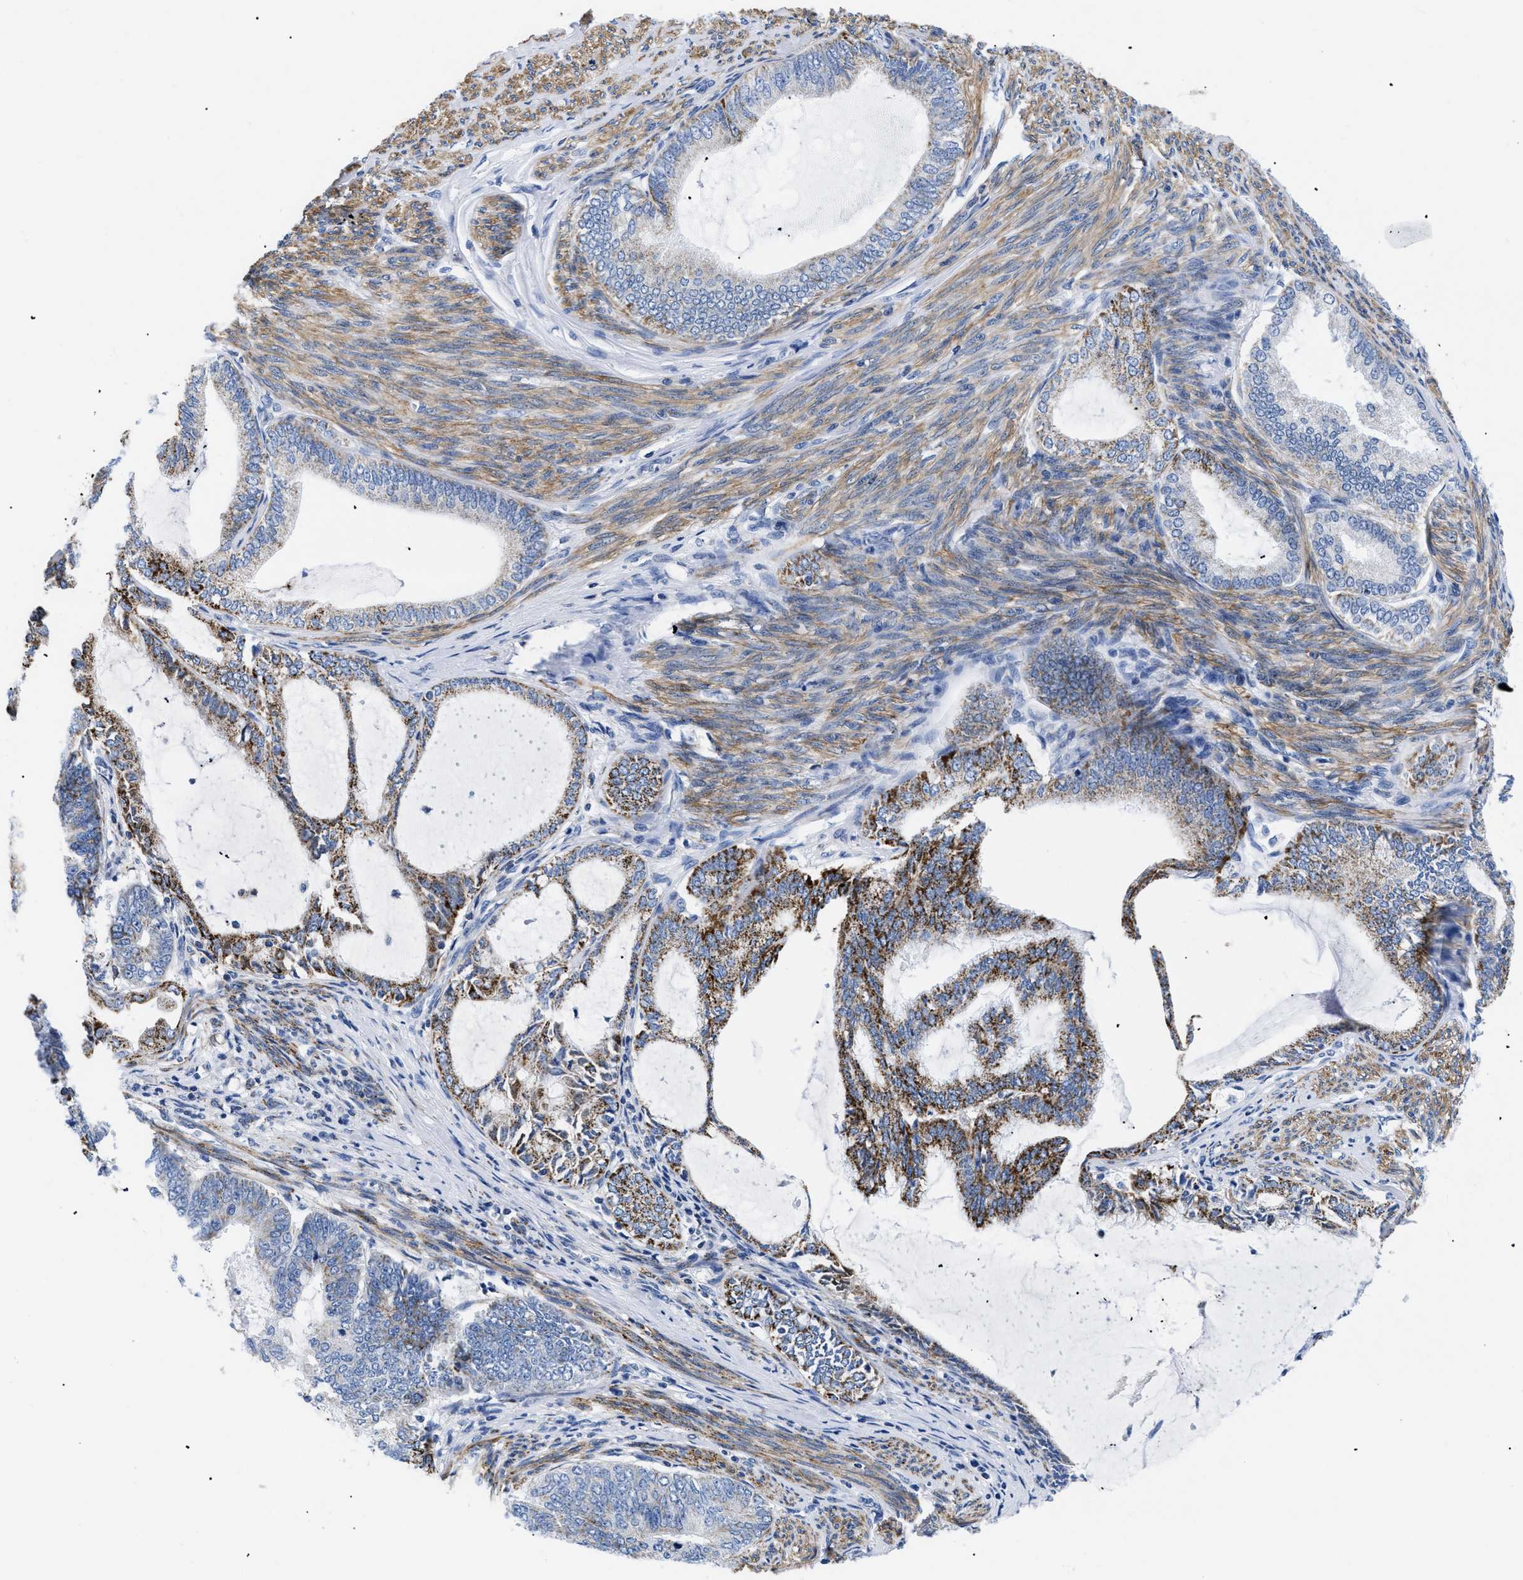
{"staining": {"intensity": "strong", "quantity": "<25%", "location": "cytoplasmic/membranous"}, "tissue": "endometrial cancer", "cell_type": "Tumor cells", "image_type": "cancer", "snomed": [{"axis": "morphology", "description": "Adenocarcinoma, NOS"}, {"axis": "topography", "description": "Endometrium"}], "caption": "Protein expression analysis of endometrial cancer displays strong cytoplasmic/membranous expression in approximately <25% of tumor cells. (IHC, brightfield microscopy, high magnification).", "gene": "GPR149", "patient": {"sex": "female", "age": 86}}